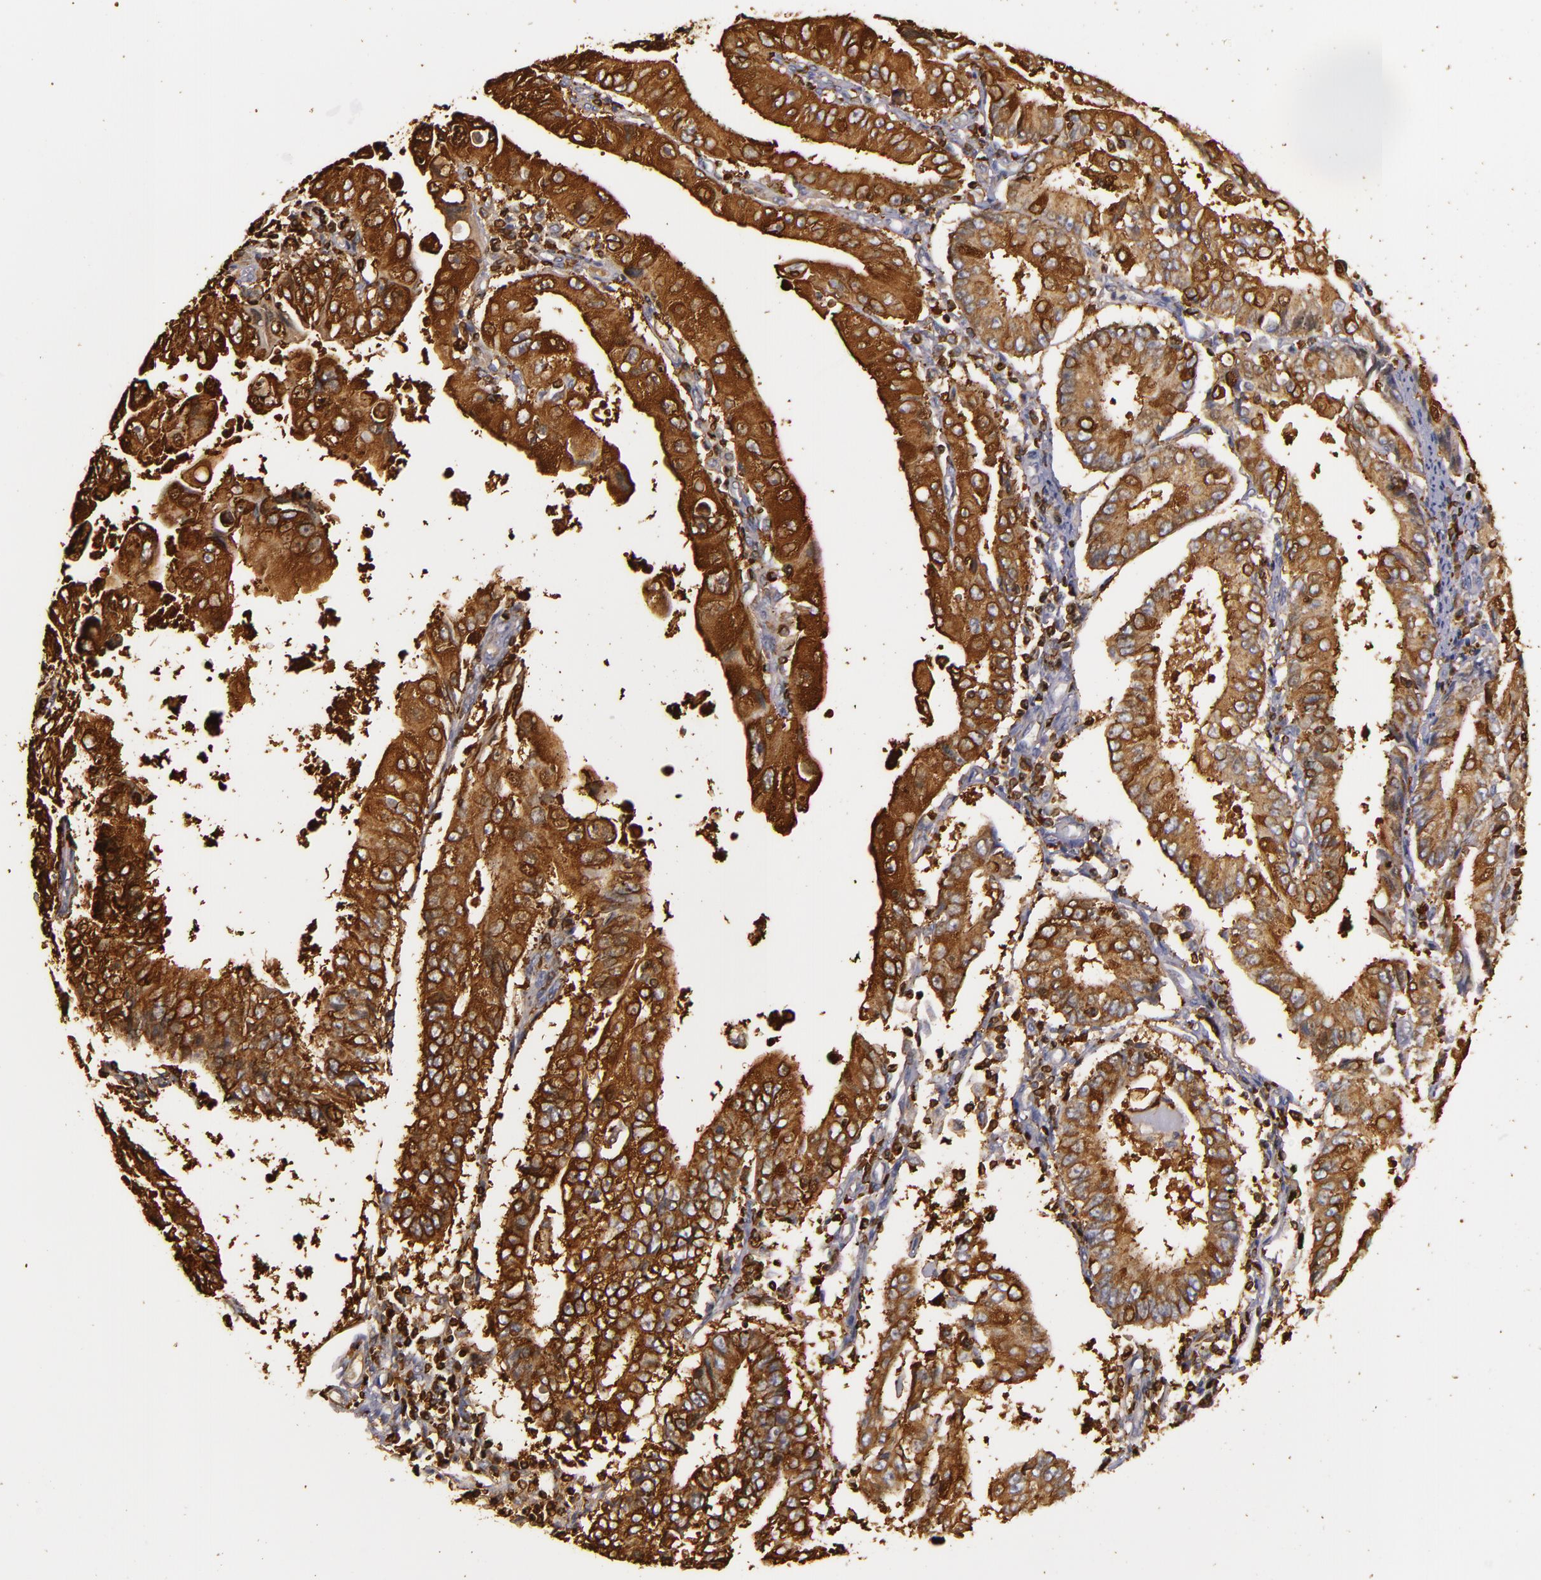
{"staining": {"intensity": "strong", "quantity": ">75%", "location": "cytoplasmic/membranous"}, "tissue": "endometrial cancer", "cell_type": "Tumor cells", "image_type": "cancer", "snomed": [{"axis": "morphology", "description": "Adenocarcinoma, NOS"}, {"axis": "topography", "description": "Endometrium"}], "caption": "A photomicrograph of human endometrial cancer (adenocarcinoma) stained for a protein reveals strong cytoplasmic/membranous brown staining in tumor cells.", "gene": "SLC9A3R1", "patient": {"sex": "female", "age": 75}}